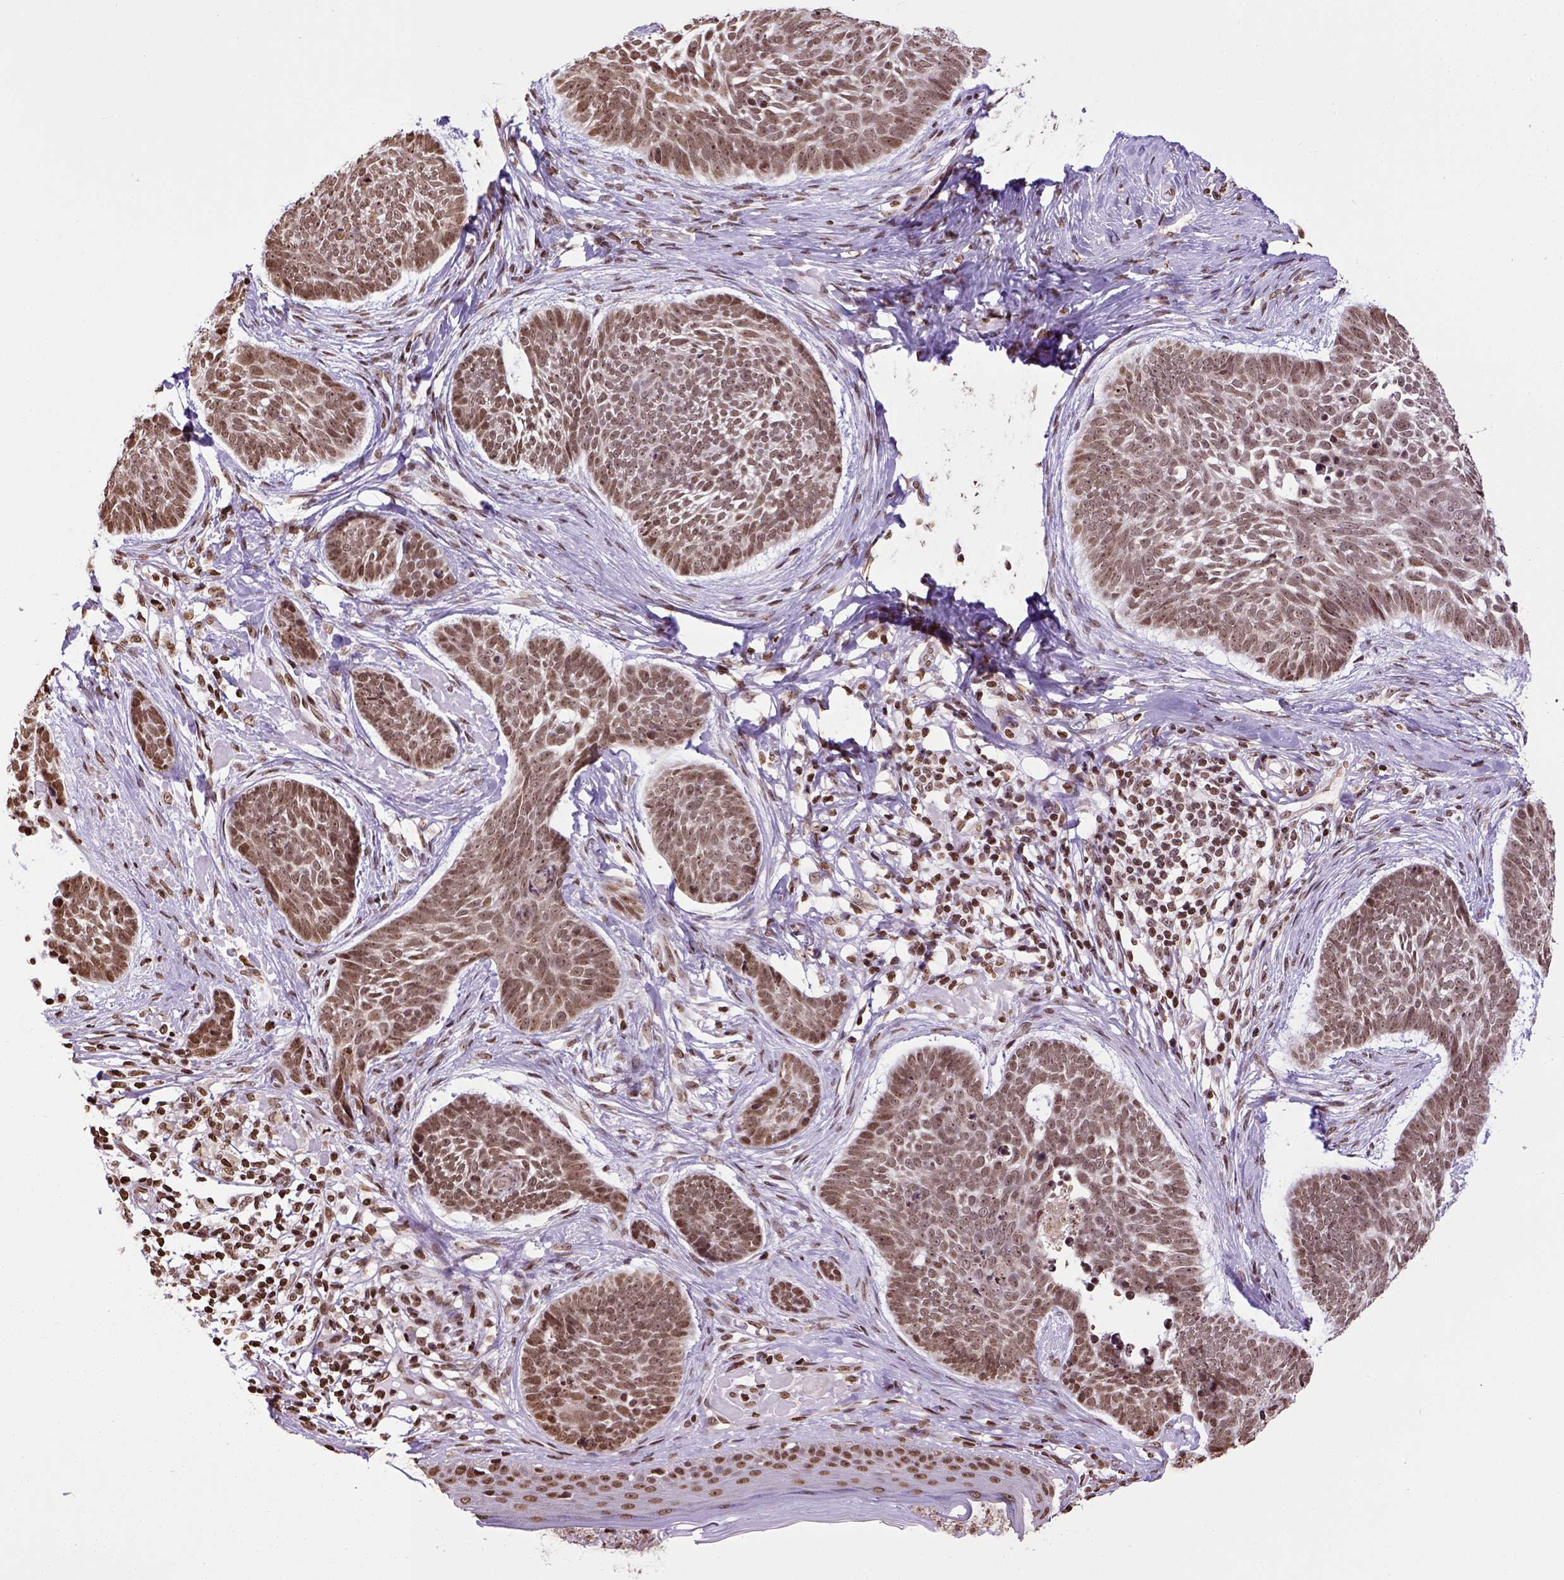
{"staining": {"intensity": "moderate", "quantity": ">75%", "location": "nuclear"}, "tissue": "skin cancer", "cell_type": "Tumor cells", "image_type": "cancer", "snomed": [{"axis": "morphology", "description": "Basal cell carcinoma"}, {"axis": "topography", "description": "Skin"}], "caption": "About >75% of tumor cells in basal cell carcinoma (skin) show moderate nuclear protein positivity as visualized by brown immunohistochemical staining.", "gene": "ZNF75D", "patient": {"sex": "male", "age": 85}}